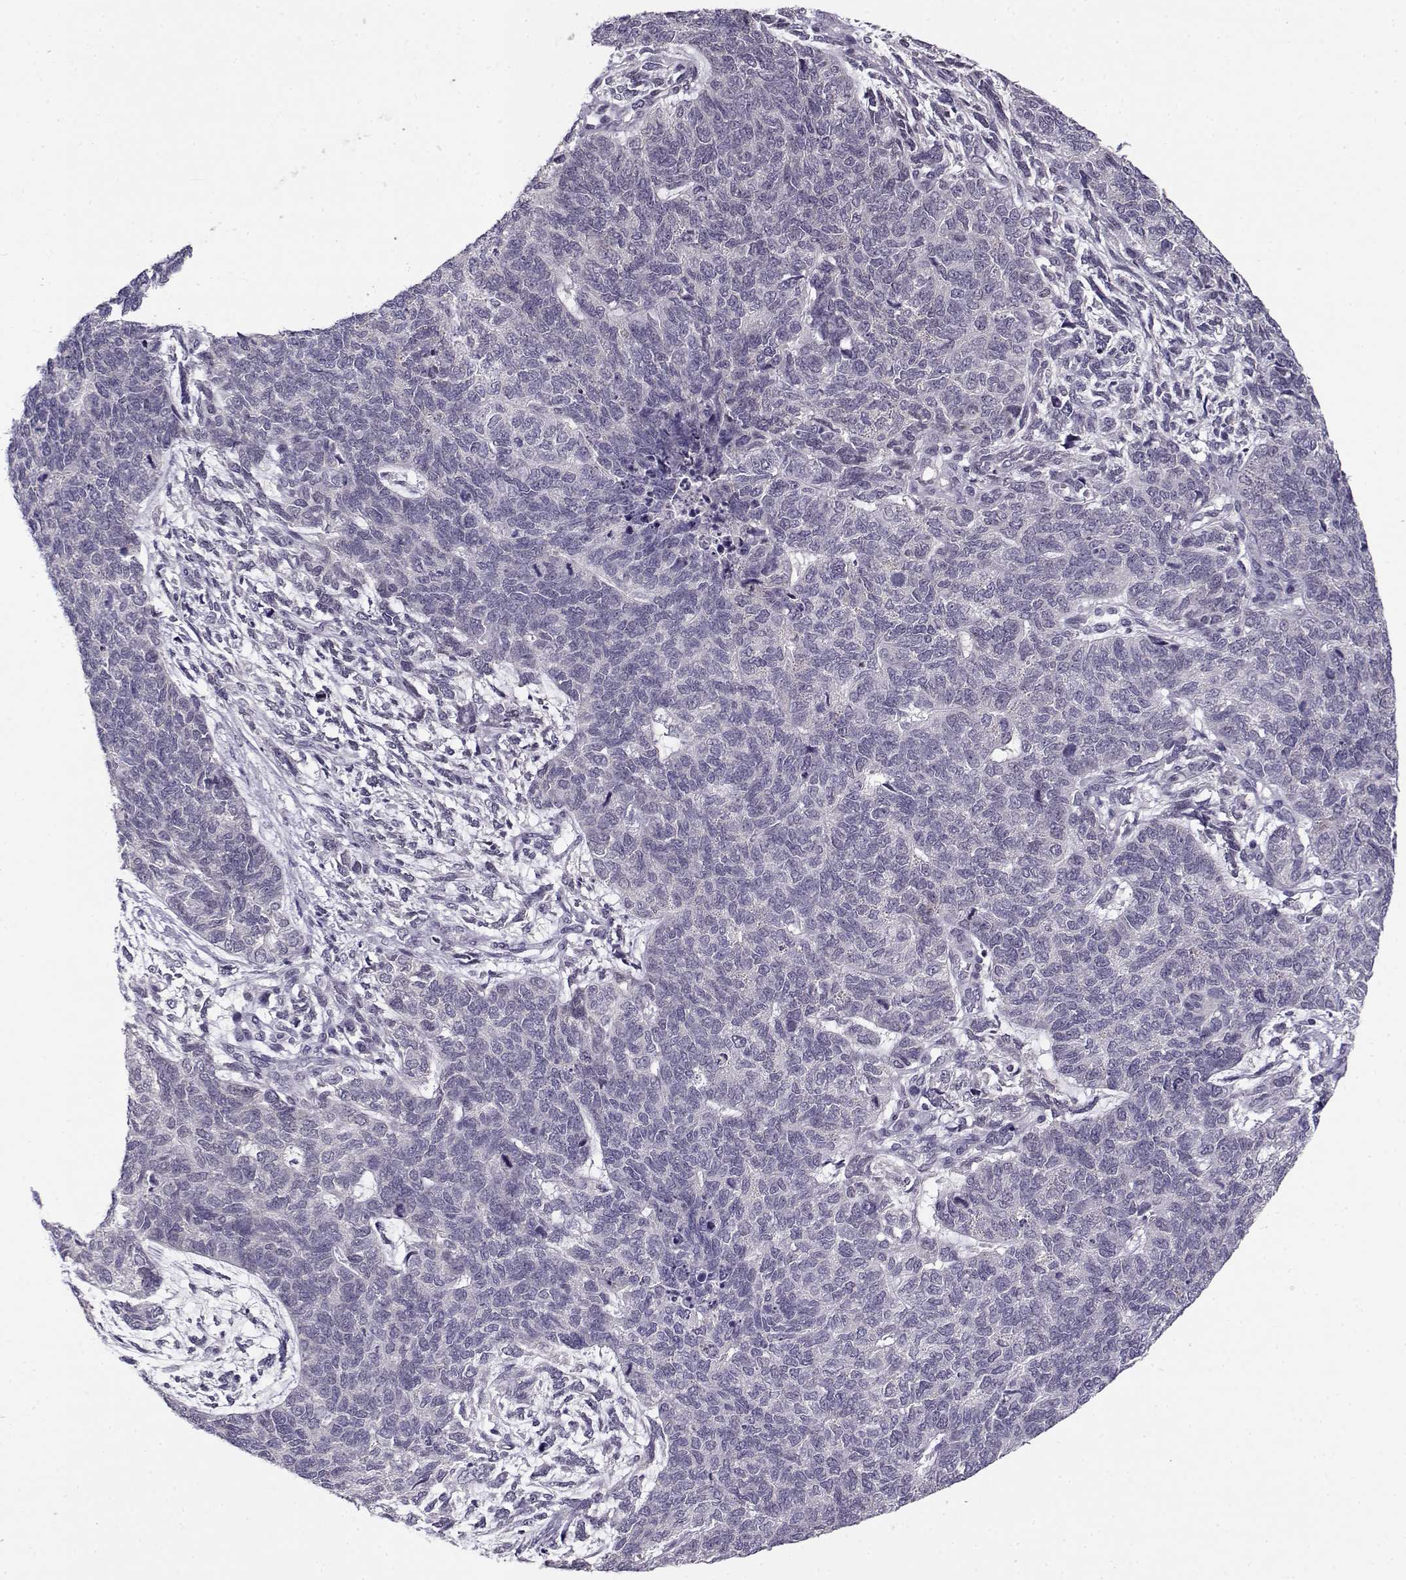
{"staining": {"intensity": "negative", "quantity": "none", "location": "none"}, "tissue": "cervical cancer", "cell_type": "Tumor cells", "image_type": "cancer", "snomed": [{"axis": "morphology", "description": "Squamous cell carcinoma, NOS"}, {"axis": "topography", "description": "Cervix"}], "caption": "A histopathology image of cervical cancer stained for a protein exhibits no brown staining in tumor cells.", "gene": "C16orf86", "patient": {"sex": "female", "age": 63}}